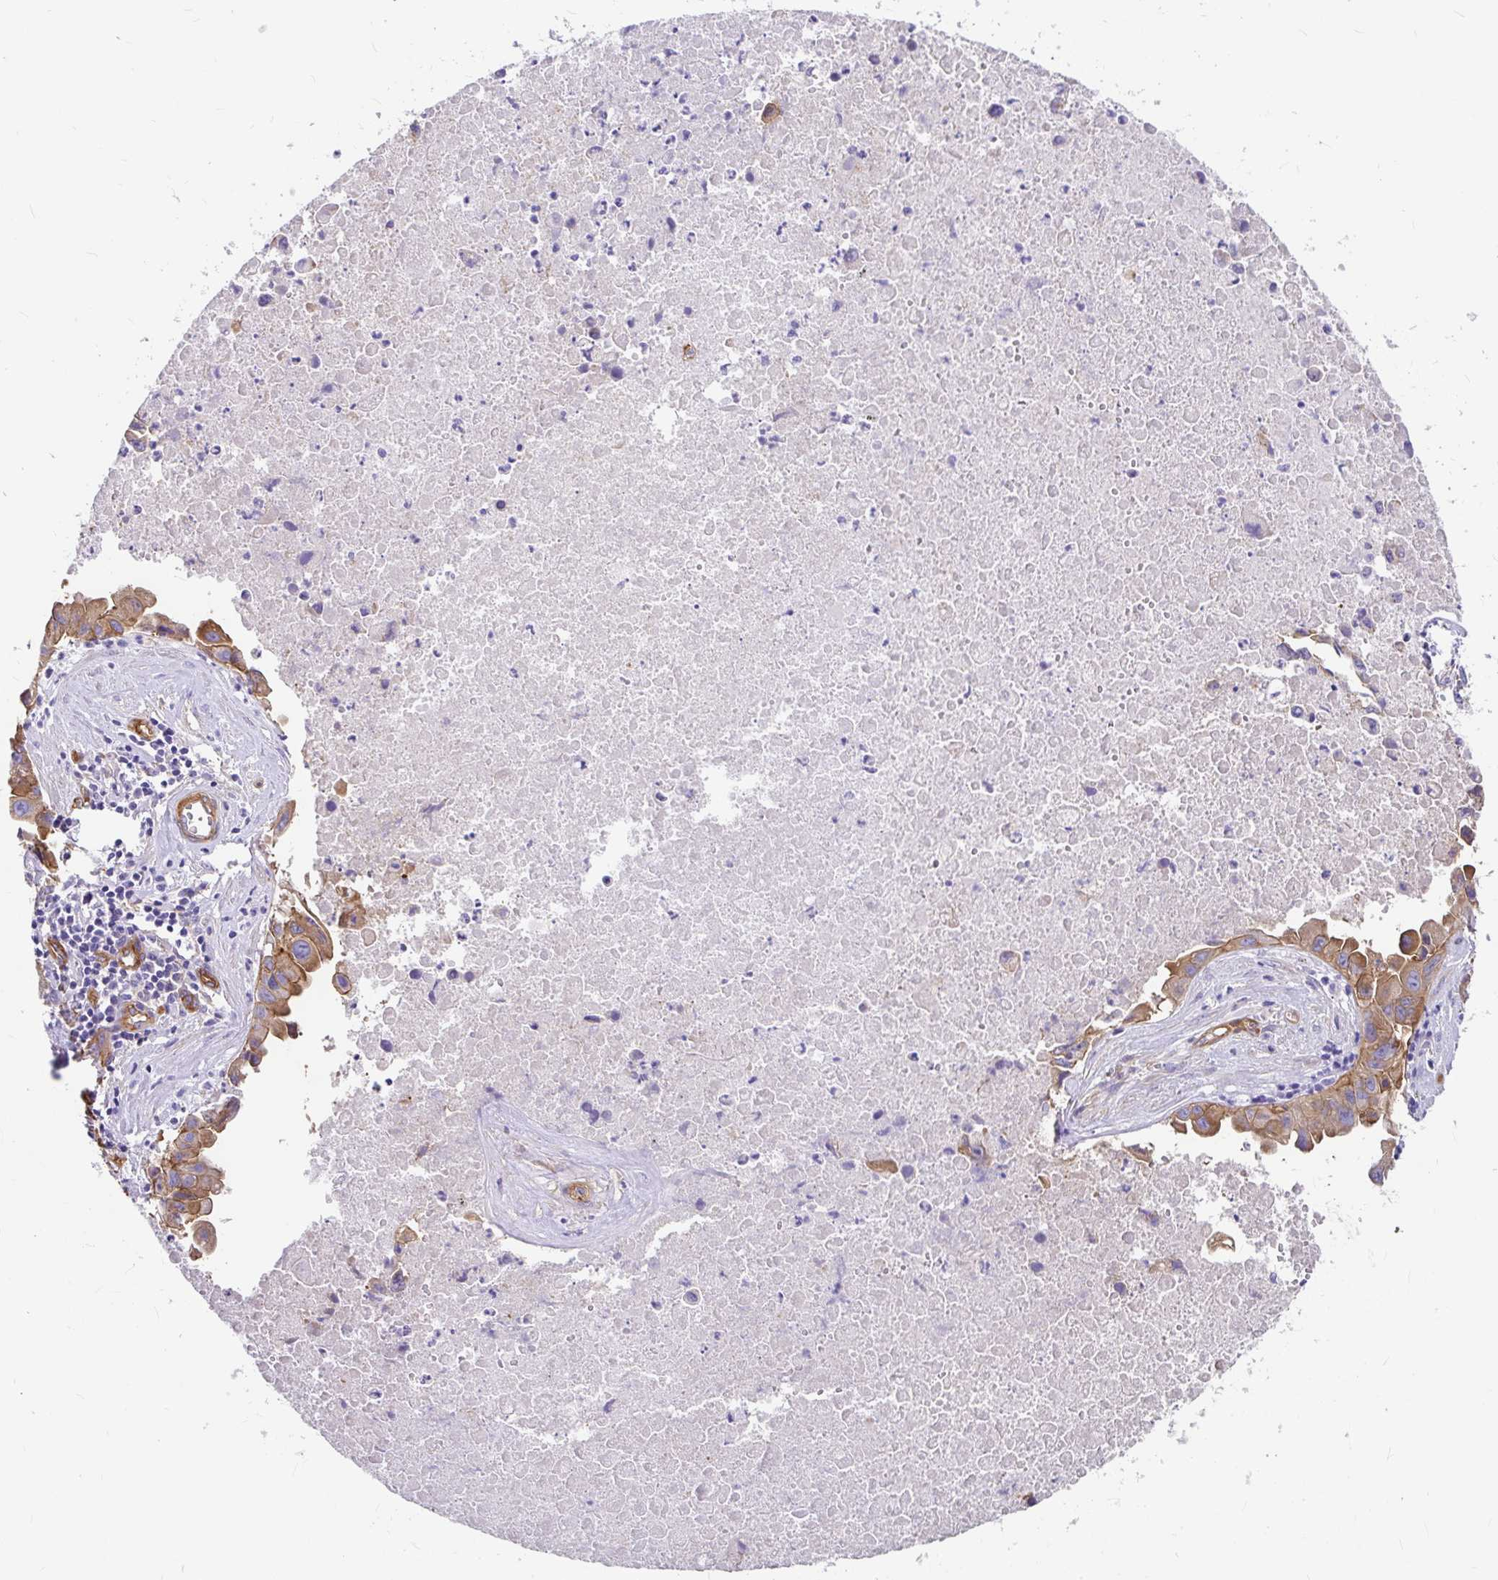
{"staining": {"intensity": "moderate", "quantity": ">75%", "location": "cytoplasmic/membranous"}, "tissue": "lung cancer", "cell_type": "Tumor cells", "image_type": "cancer", "snomed": [{"axis": "morphology", "description": "Adenocarcinoma, NOS"}, {"axis": "topography", "description": "Lymph node"}, {"axis": "topography", "description": "Lung"}], "caption": "Adenocarcinoma (lung) was stained to show a protein in brown. There is medium levels of moderate cytoplasmic/membranous expression in approximately >75% of tumor cells.", "gene": "MYO1B", "patient": {"sex": "male", "age": 64}}